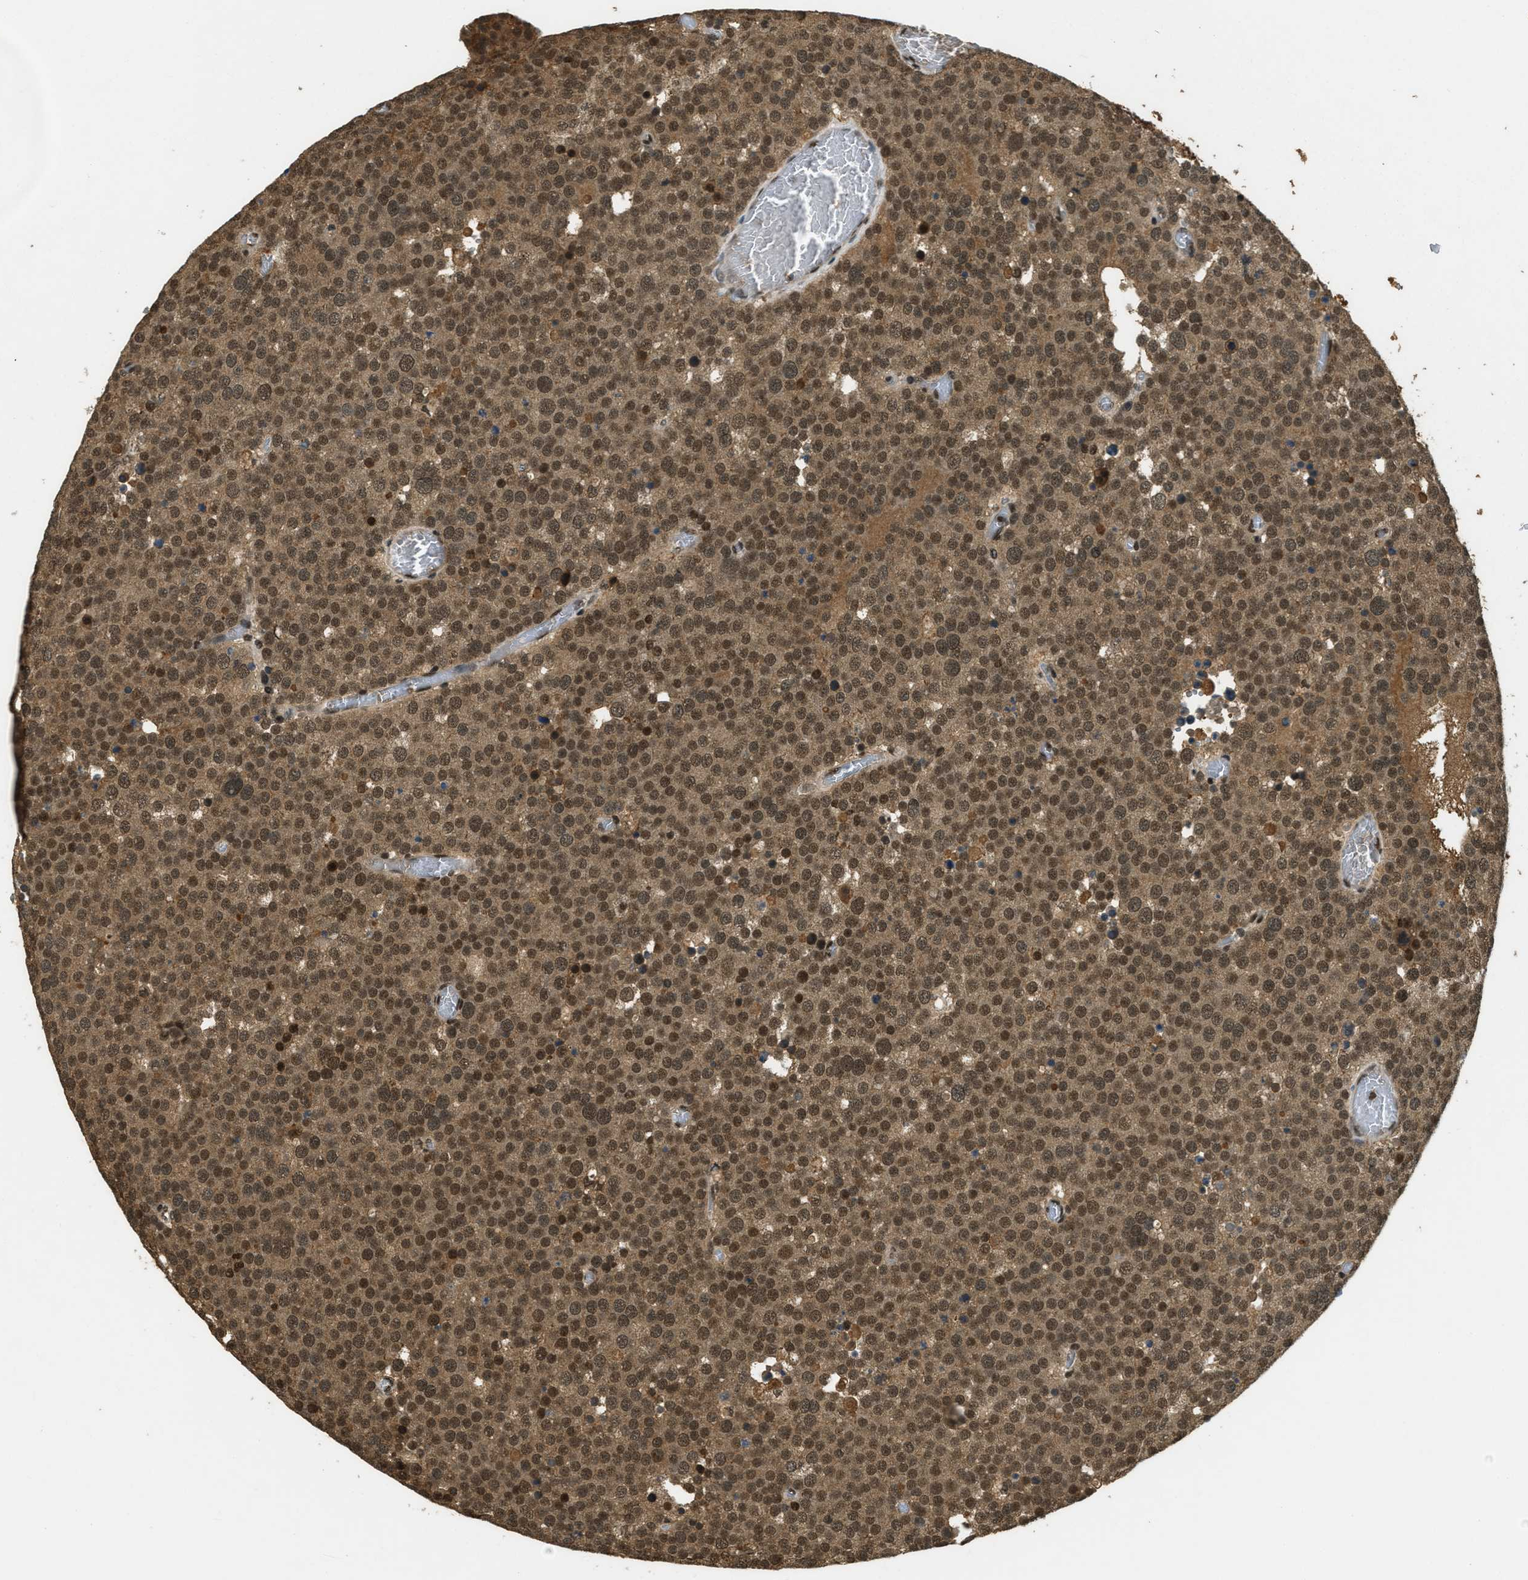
{"staining": {"intensity": "moderate", "quantity": ">75%", "location": "cytoplasmic/membranous,nuclear"}, "tissue": "testis cancer", "cell_type": "Tumor cells", "image_type": "cancer", "snomed": [{"axis": "morphology", "description": "Normal tissue, NOS"}, {"axis": "morphology", "description": "Seminoma, NOS"}, {"axis": "topography", "description": "Testis"}], "caption": "DAB (3,3'-diaminobenzidine) immunohistochemical staining of testis cancer (seminoma) reveals moderate cytoplasmic/membranous and nuclear protein staining in approximately >75% of tumor cells. Immunohistochemistry (ihc) stains the protein in brown and the nuclei are stained blue.", "gene": "ZNF148", "patient": {"sex": "male", "age": 71}}